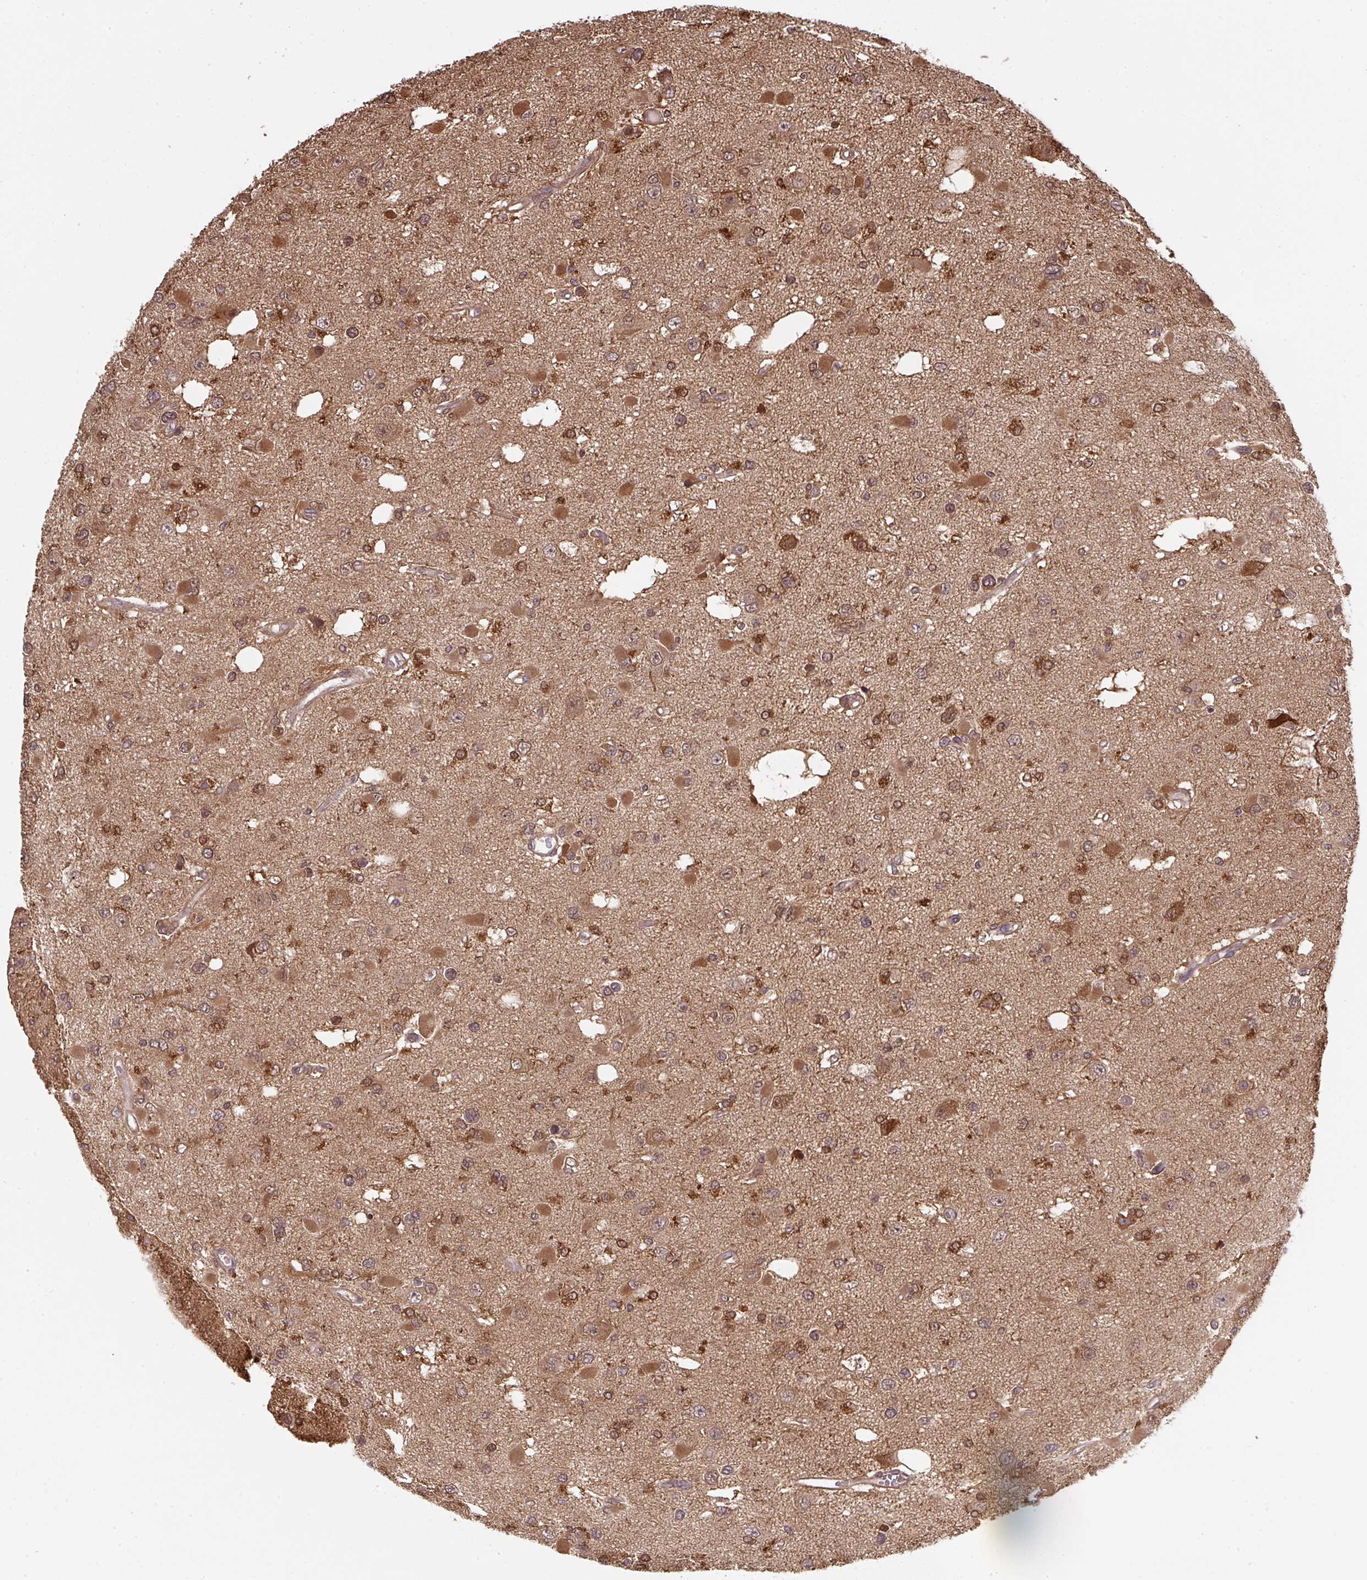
{"staining": {"intensity": "moderate", "quantity": ">75%", "location": "cytoplasmic/membranous,nuclear"}, "tissue": "glioma", "cell_type": "Tumor cells", "image_type": "cancer", "snomed": [{"axis": "morphology", "description": "Glioma, malignant, High grade"}, {"axis": "topography", "description": "Brain"}], "caption": "Immunohistochemical staining of human glioma shows moderate cytoplasmic/membranous and nuclear protein expression in about >75% of tumor cells.", "gene": "ST13", "patient": {"sex": "male", "age": 53}}